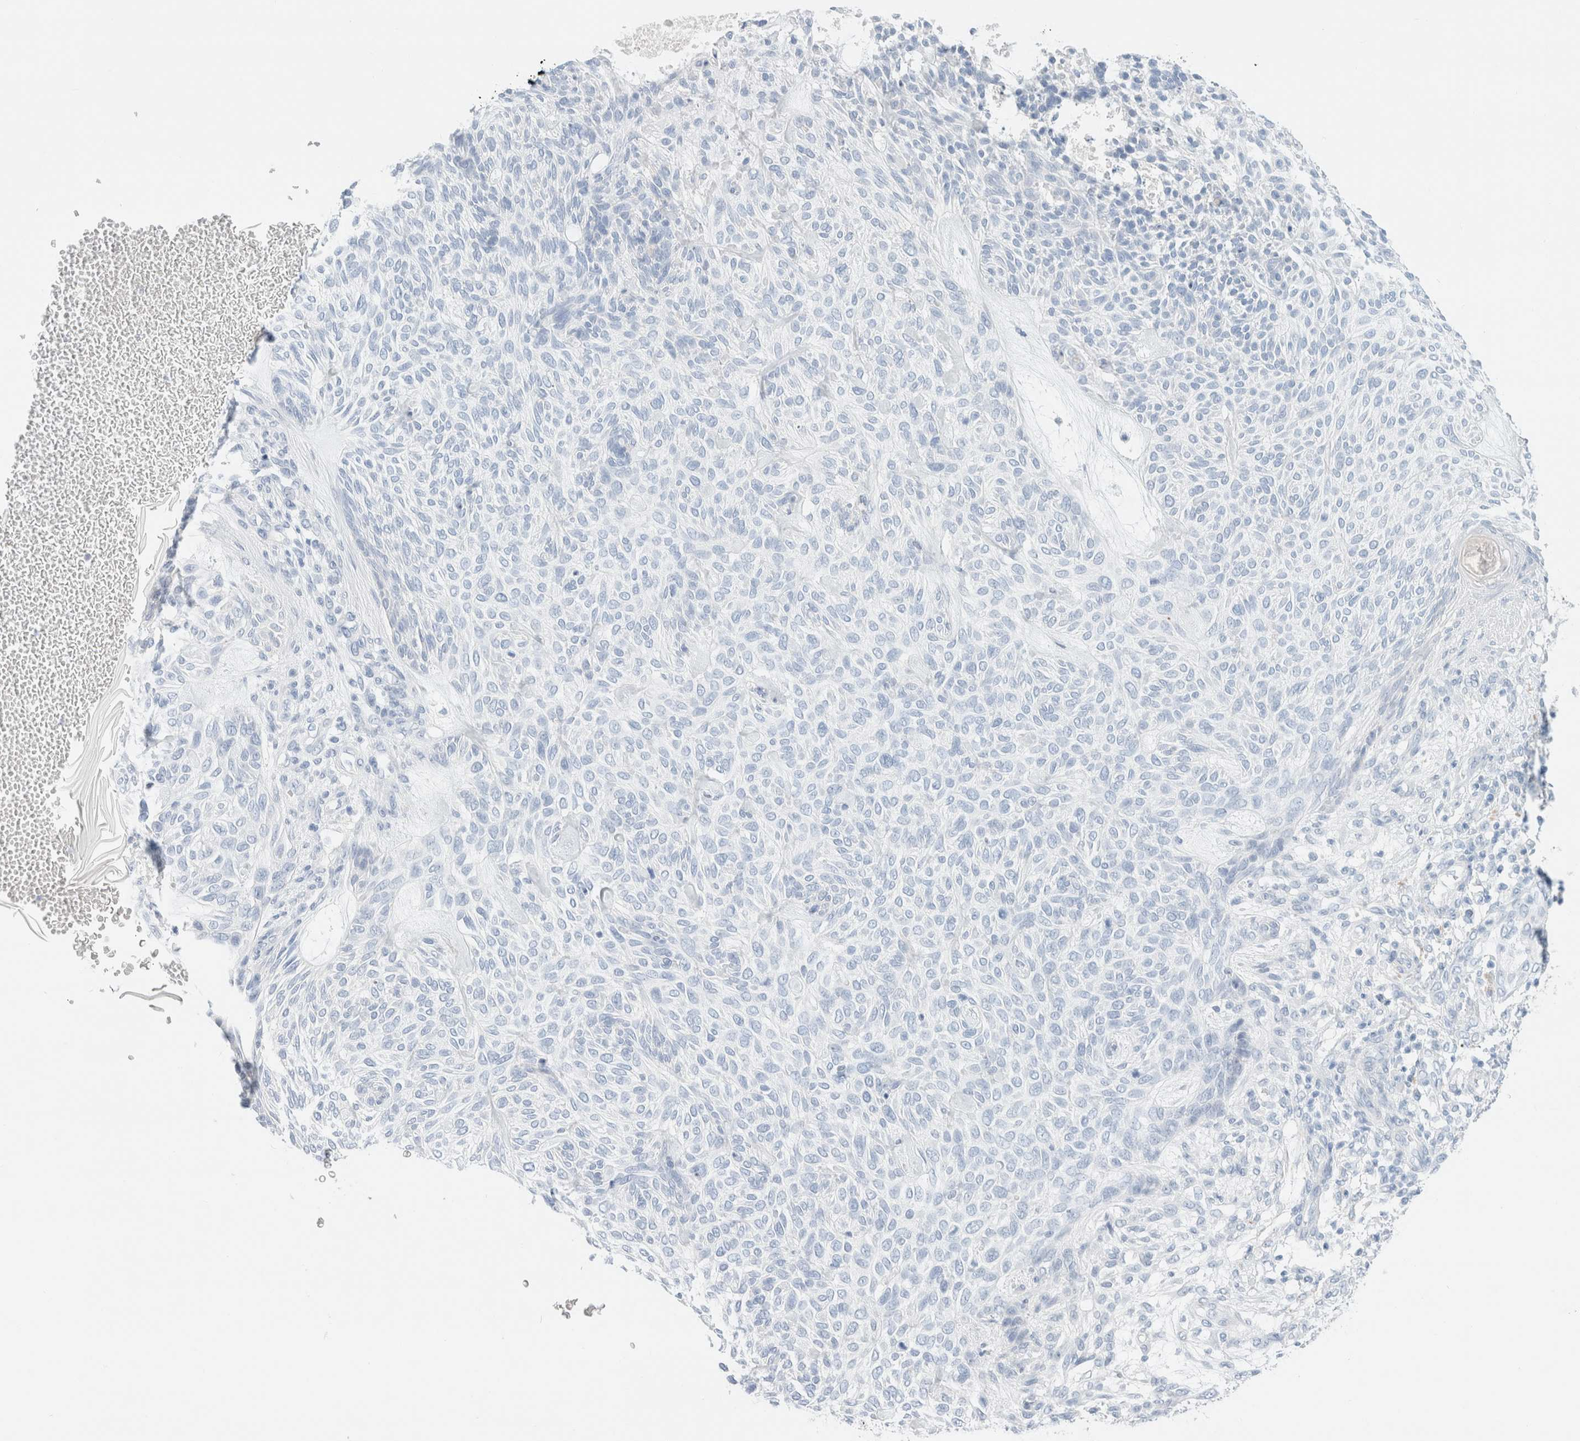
{"staining": {"intensity": "negative", "quantity": "none", "location": "none"}, "tissue": "skin cancer", "cell_type": "Tumor cells", "image_type": "cancer", "snomed": [{"axis": "morphology", "description": "Basal cell carcinoma"}, {"axis": "topography", "description": "Skin"}], "caption": "There is no significant staining in tumor cells of skin cancer.", "gene": "CPQ", "patient": {"sex": "male", "age": 55}}